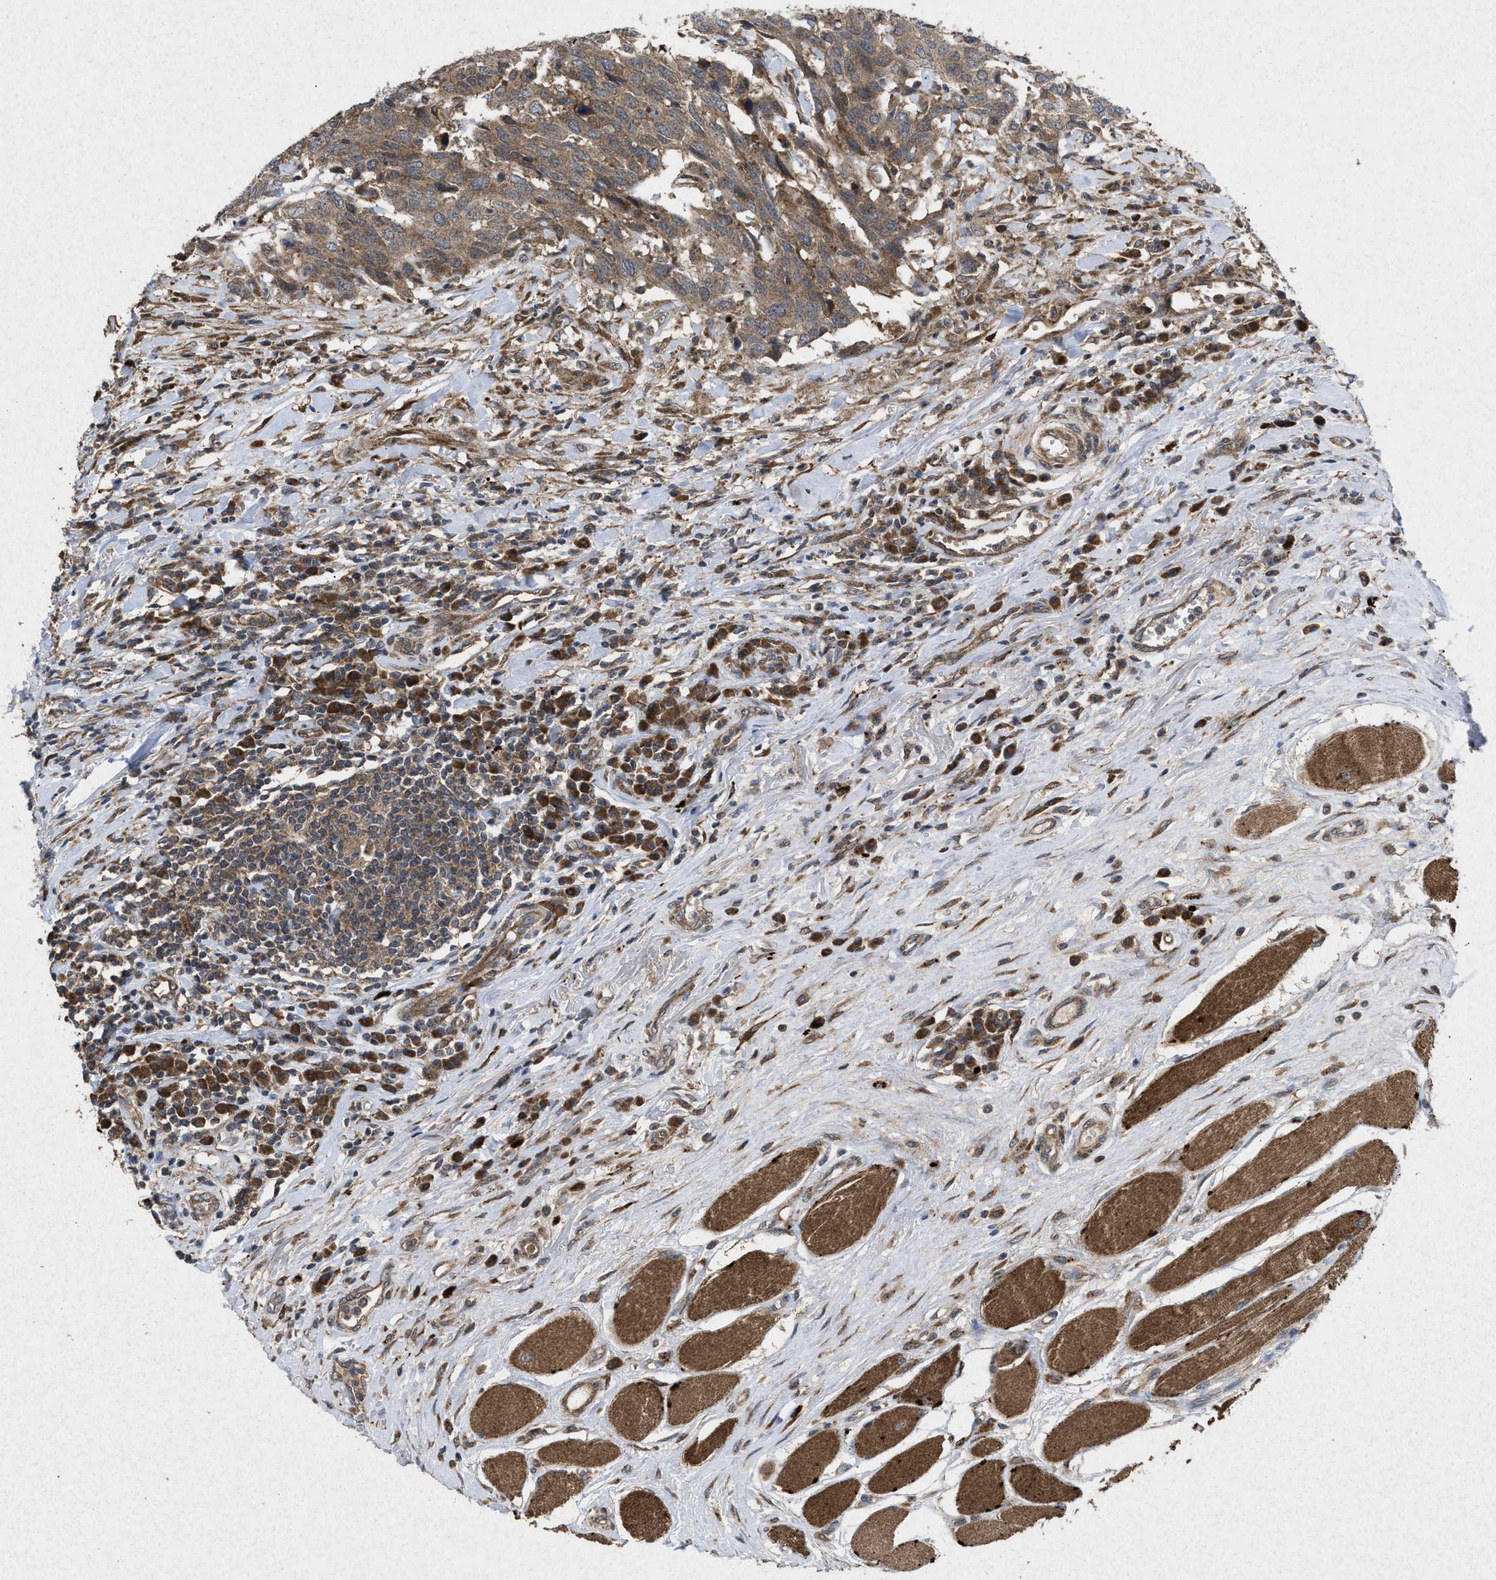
{"staining": {"intensity": "moderate", "quantity": ">75%", "location": "cytoplasmic/membranous"}, "tissue": "head and neck cancer", "cell_type": "Tumor cells", "image_type": "cancer", "snomed": [{"axis": "morphology", "description": "Squamous cell carcinoma, NOS"}, {"axis": "topography", "description": "Head-Neck"}], "caption": "Moderate cytoplasmic/membranous expression is seen in about >75% of tumor cells in head and neck squamous cell carcinoma.", "gene": "MSI2", "patient": {"sex": "male", "age": 66}}